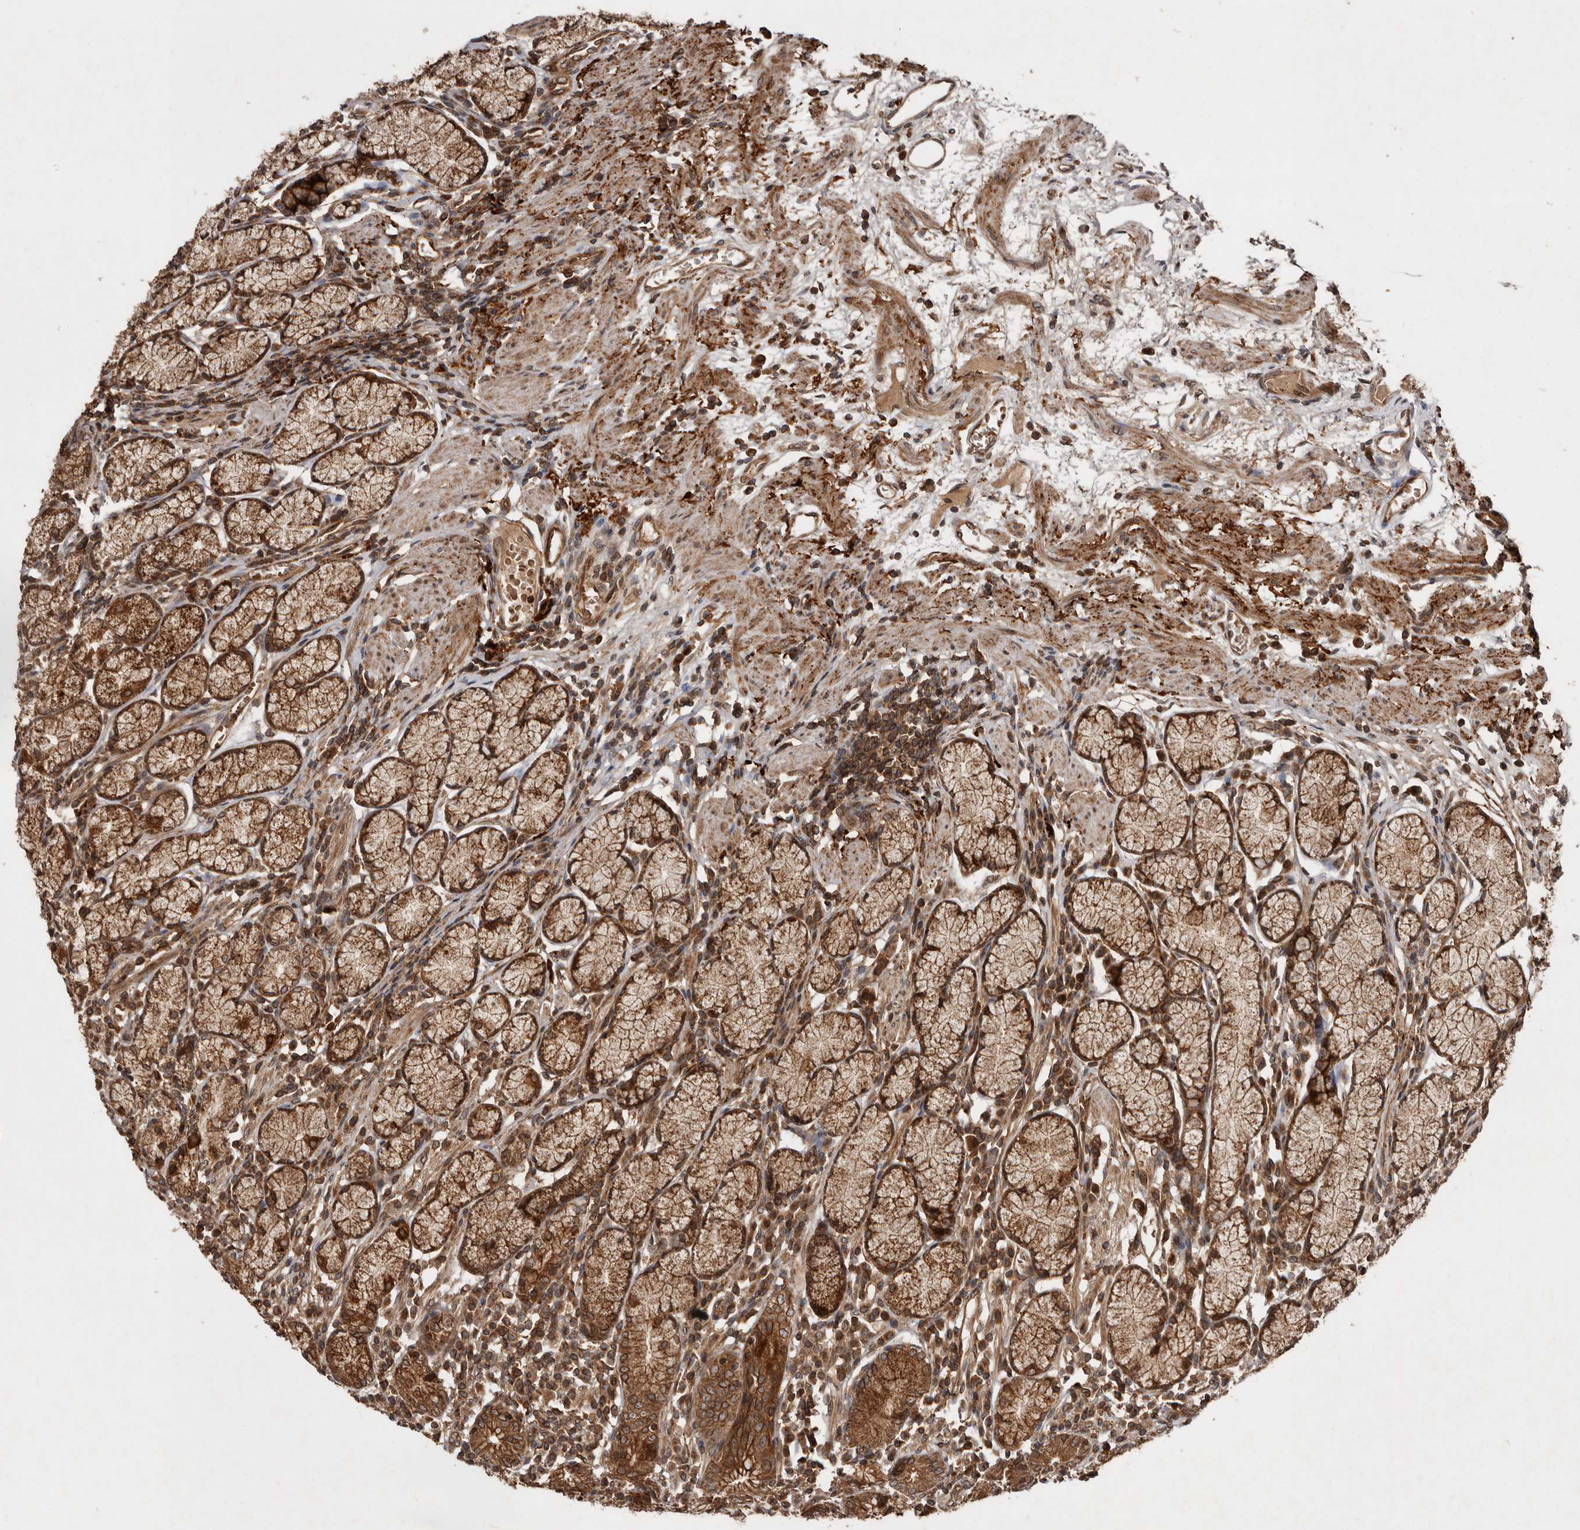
{"staining": {"intensity": "moderate", "quantity": ">75%", "location": "cytoplasmic/membranous,nuclear"}, "tissue": "stomach", "cell_type": "Glandular cells", "image_type": "normal", "snomed": [{"axis": "morphology", "description": "Normal tissue, NOS"}, {"axis": "topography", "description": "Stomach"}], "caption": "Immunohistochemistry (IHC) micrograph of normal stomach stained for a protein (brown), which demonstrates medium levels of moderate cytoplasmic/membranous,nuclear staining in approximately >75% of glandular cells.", "gene": "STK36", "patient": {"sex": "male", "age": 55}}